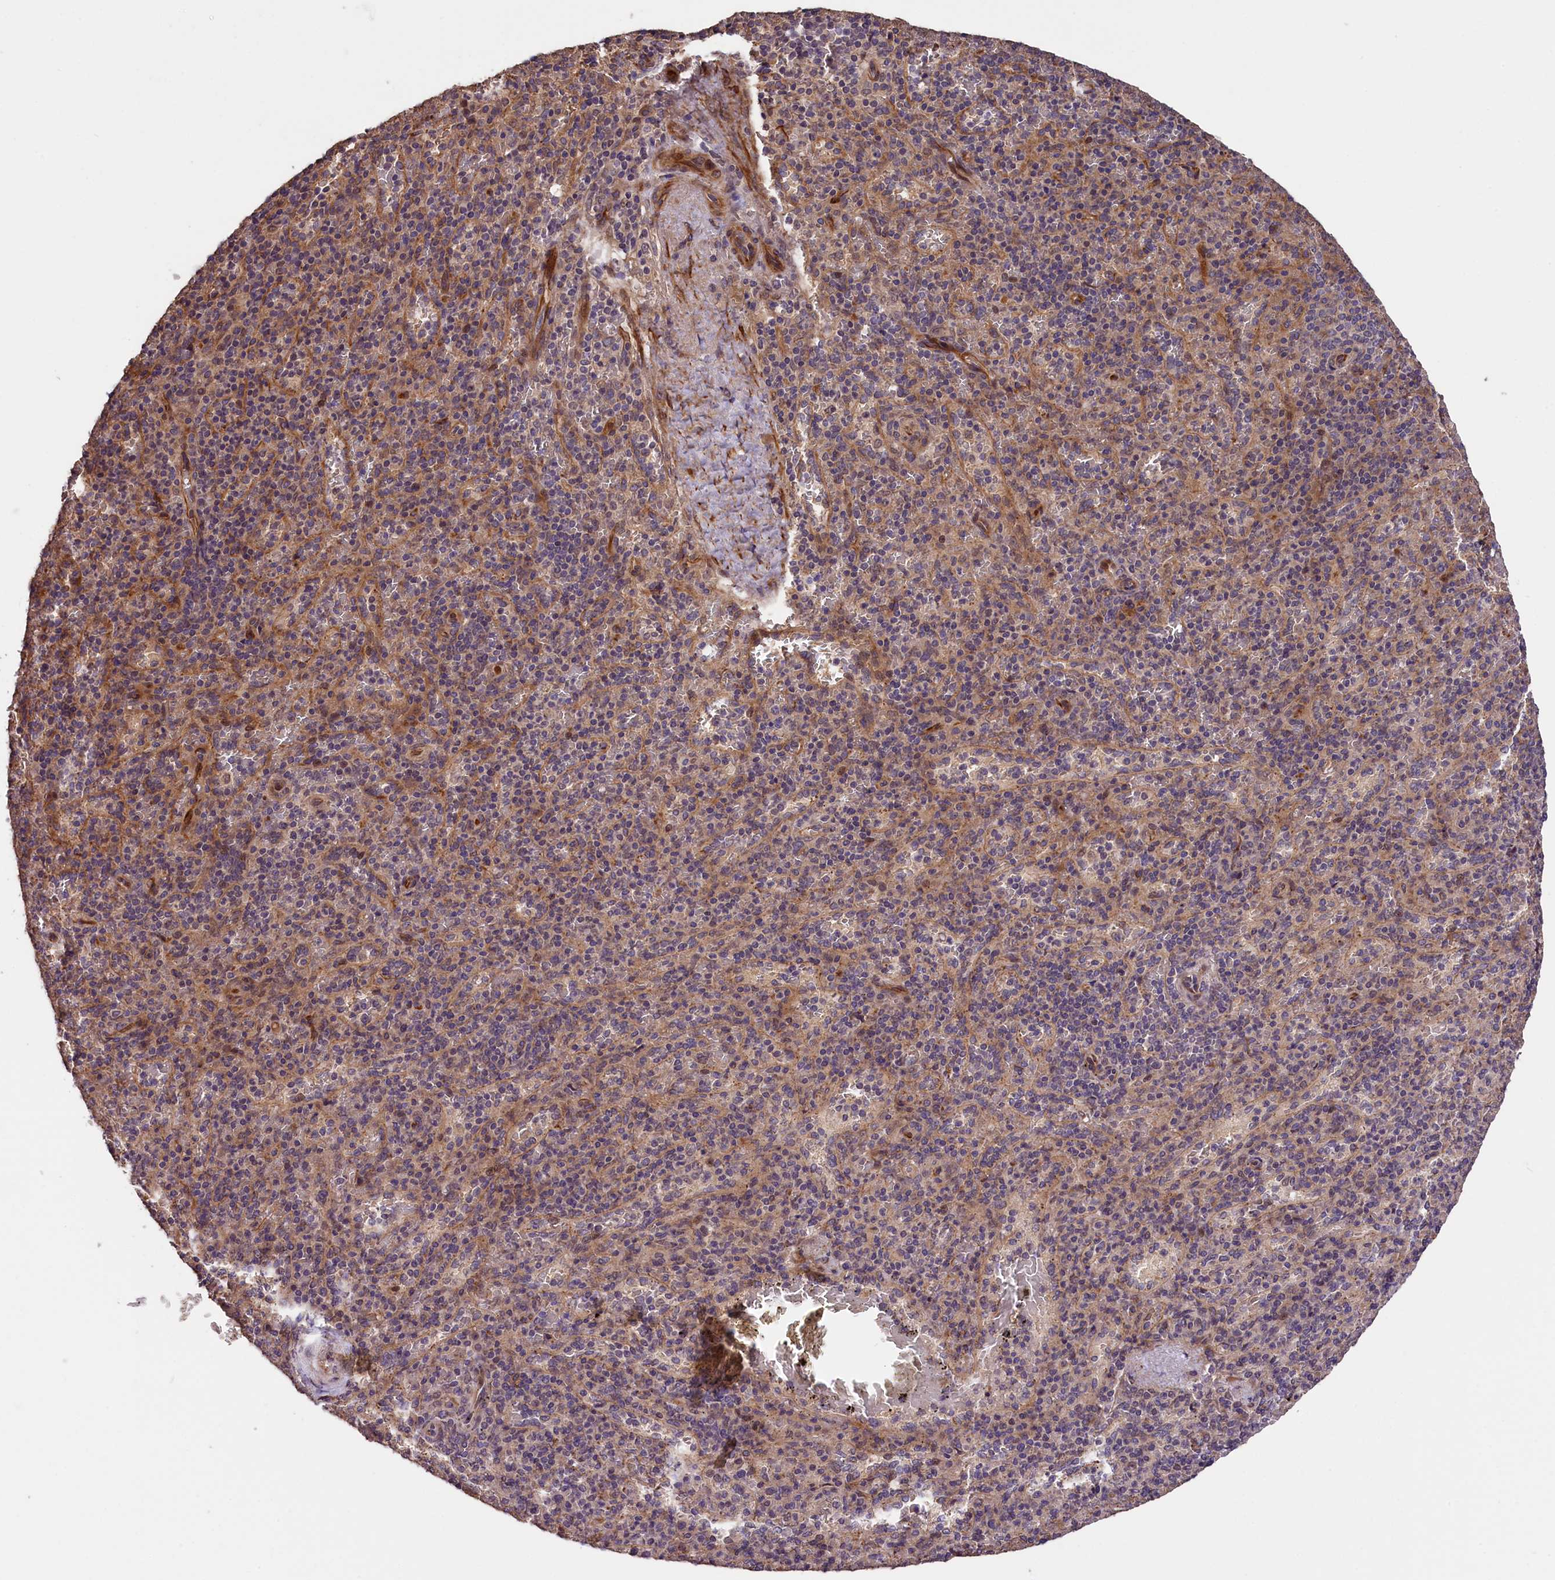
{"staining": {"intensity": "moderate", "quantity": "25%-75%", "location": "cytoplasmic/membranous"}, "tissue": "spleen", "cell_type": "Cells in red pulp", "image_type": "normal", "snomed": [{"axis": "morphology", "description": "Normal tissue, NOS"}, {"axis": "topography", "description": "Spleen"}], "caption": "IHC histopathology image of normal spleen stained for a protein (brown), which exhibits medium levels of moderate cytoplasmic/membranous staining in approximately 25%-75% of cells in red pulp.", "gene": "DNAJB9", "patient": {"sex": "male", "age": 82}}